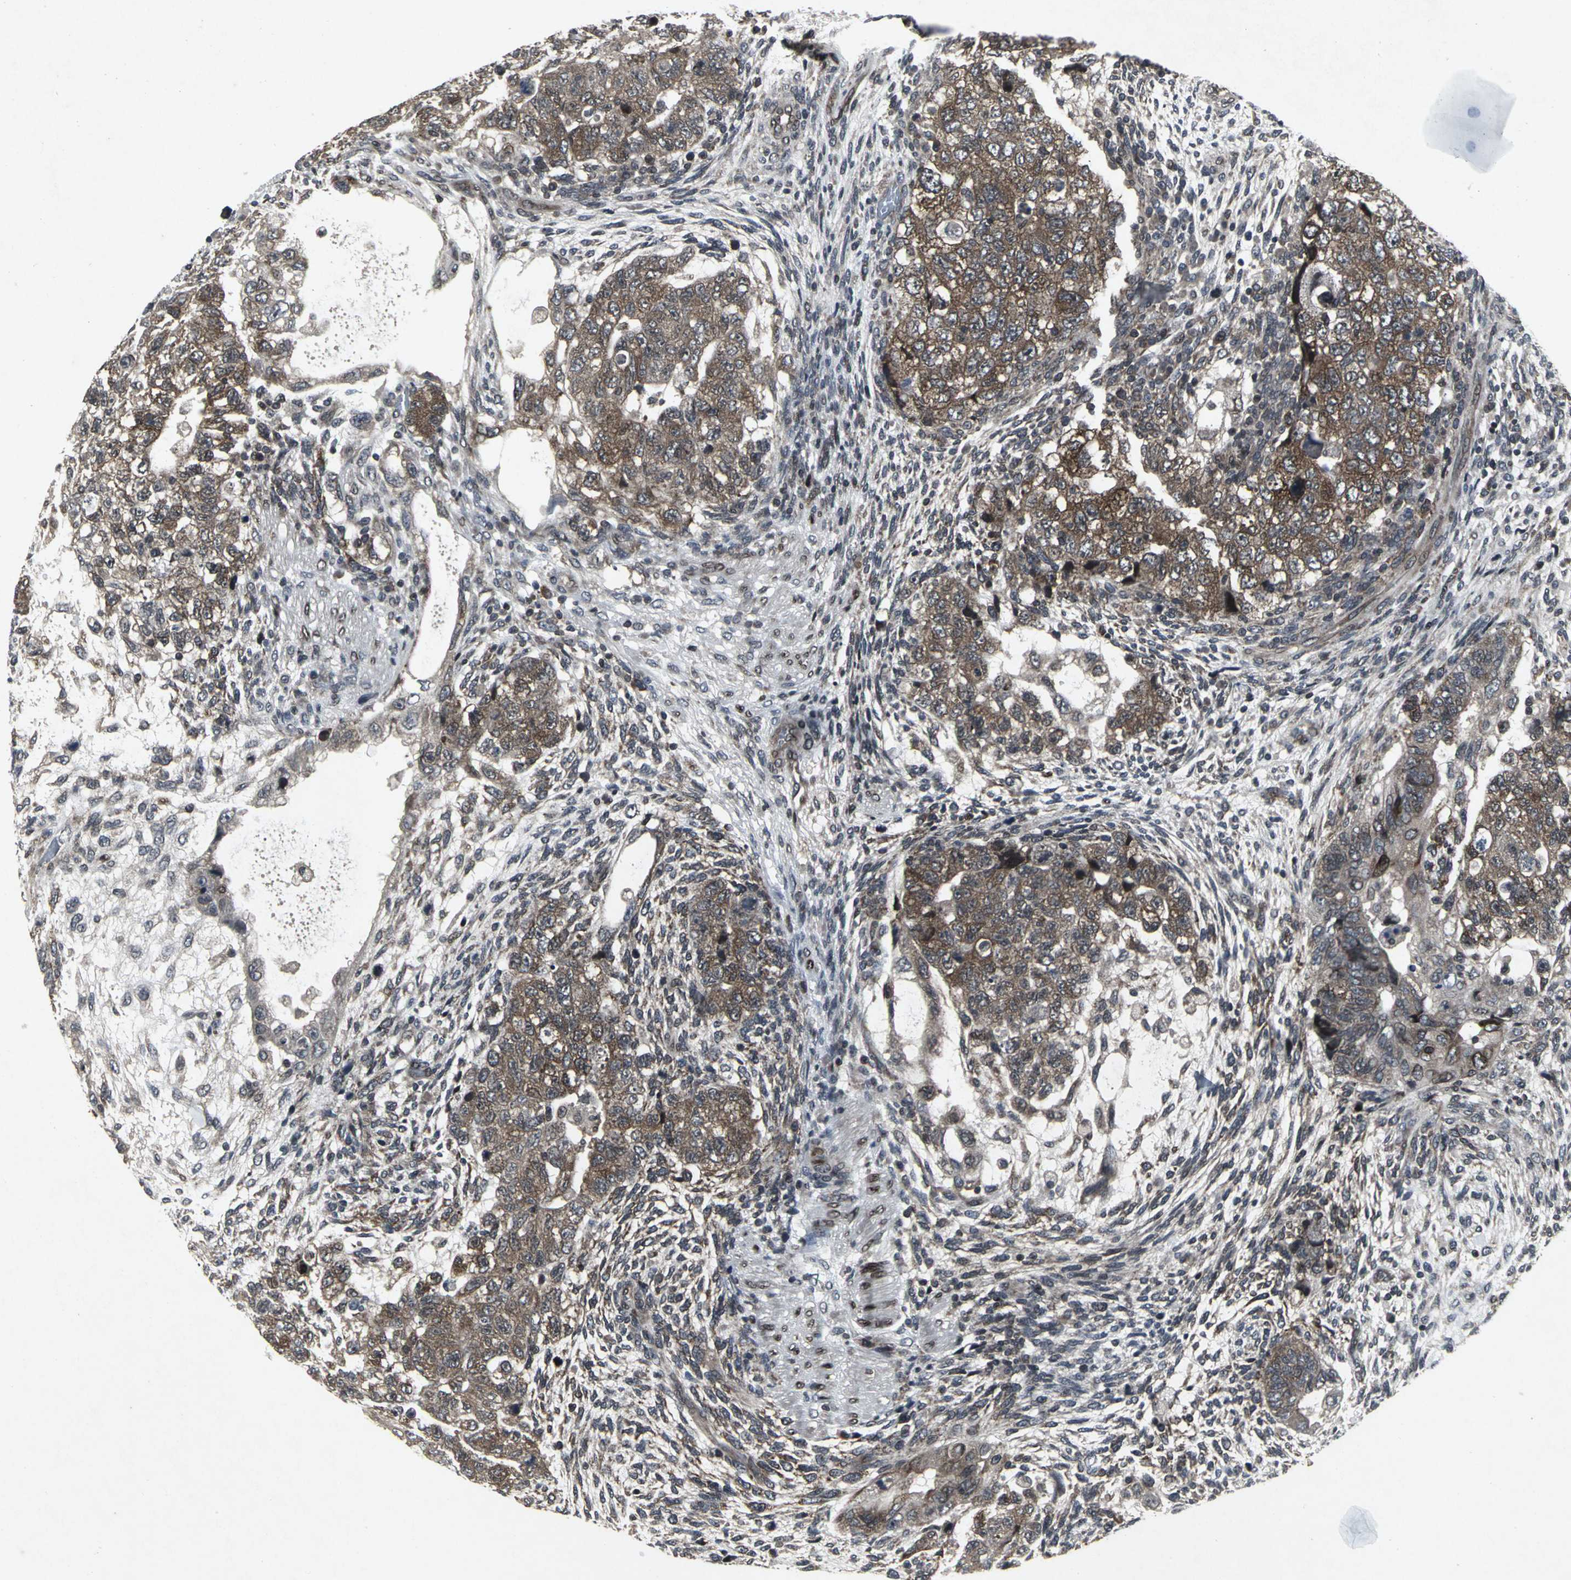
{"staining": {"intensity": "strong", "quantity": ">75%", "location": "cytoplasmic/membranous"}, "tissue": "testis cancer", "cell_type": "Tumor cells", "image_type": "cancer", "snomed": [{"axis": "morphology", "description": "Normal tissue, NOS"}, {"axis": "morphology", "description": "Carcinoma, Embryonal, NOS"}, {"axis": "topography", "description": "Testis"}], "caption": "A high-resolution histopathology image shows immunohistochemistry (IHC) staining of embryonal carcinoma (testis), which demonstrates strong cytoplasmic/membranous positivity in approximately >75% of tumor cells. Immunohistochemistry stains the protein in brown and the nuclei are stained blue.", "gene": "SH2B3", "patient": {"sex": "male", "age": 36}}